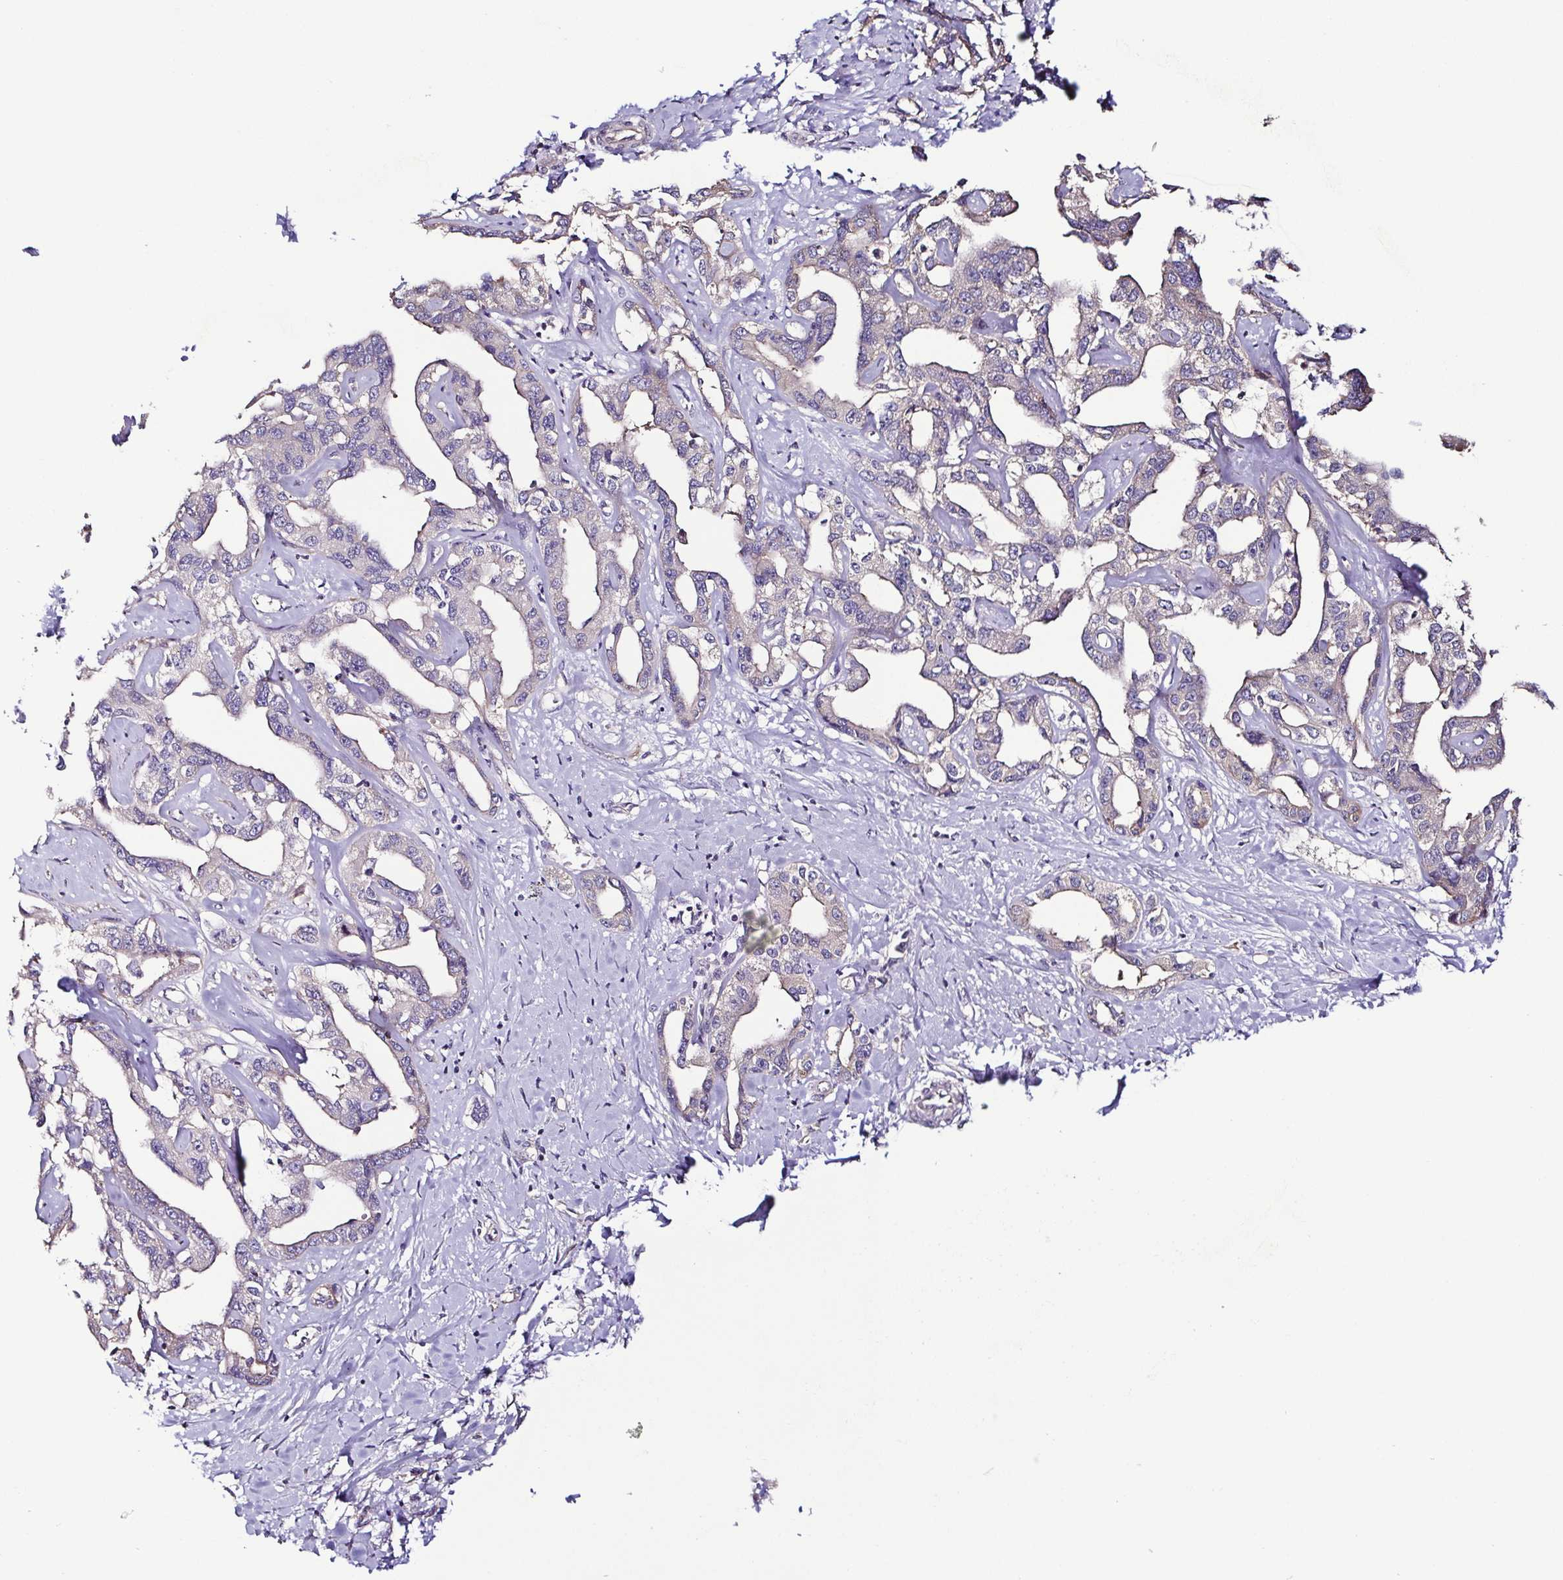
{"staining": {"intensity": "negative", "quantity": "none", "location": "none"}, "tissue": "liver cancer", "cell_type": "Tumor cells", "image_type": "cancer", "snomed": [{"axis": "morphology", "description": "Cholangiocarcinoma"}, {"axis": "topography", "description": "Liver"}], "caption": "Tumor cells are negative for protein expression in human cholangiocarcinoma (liver).", "gene": "LMOD2", "patient": {"sex": "male", "age": 59}}